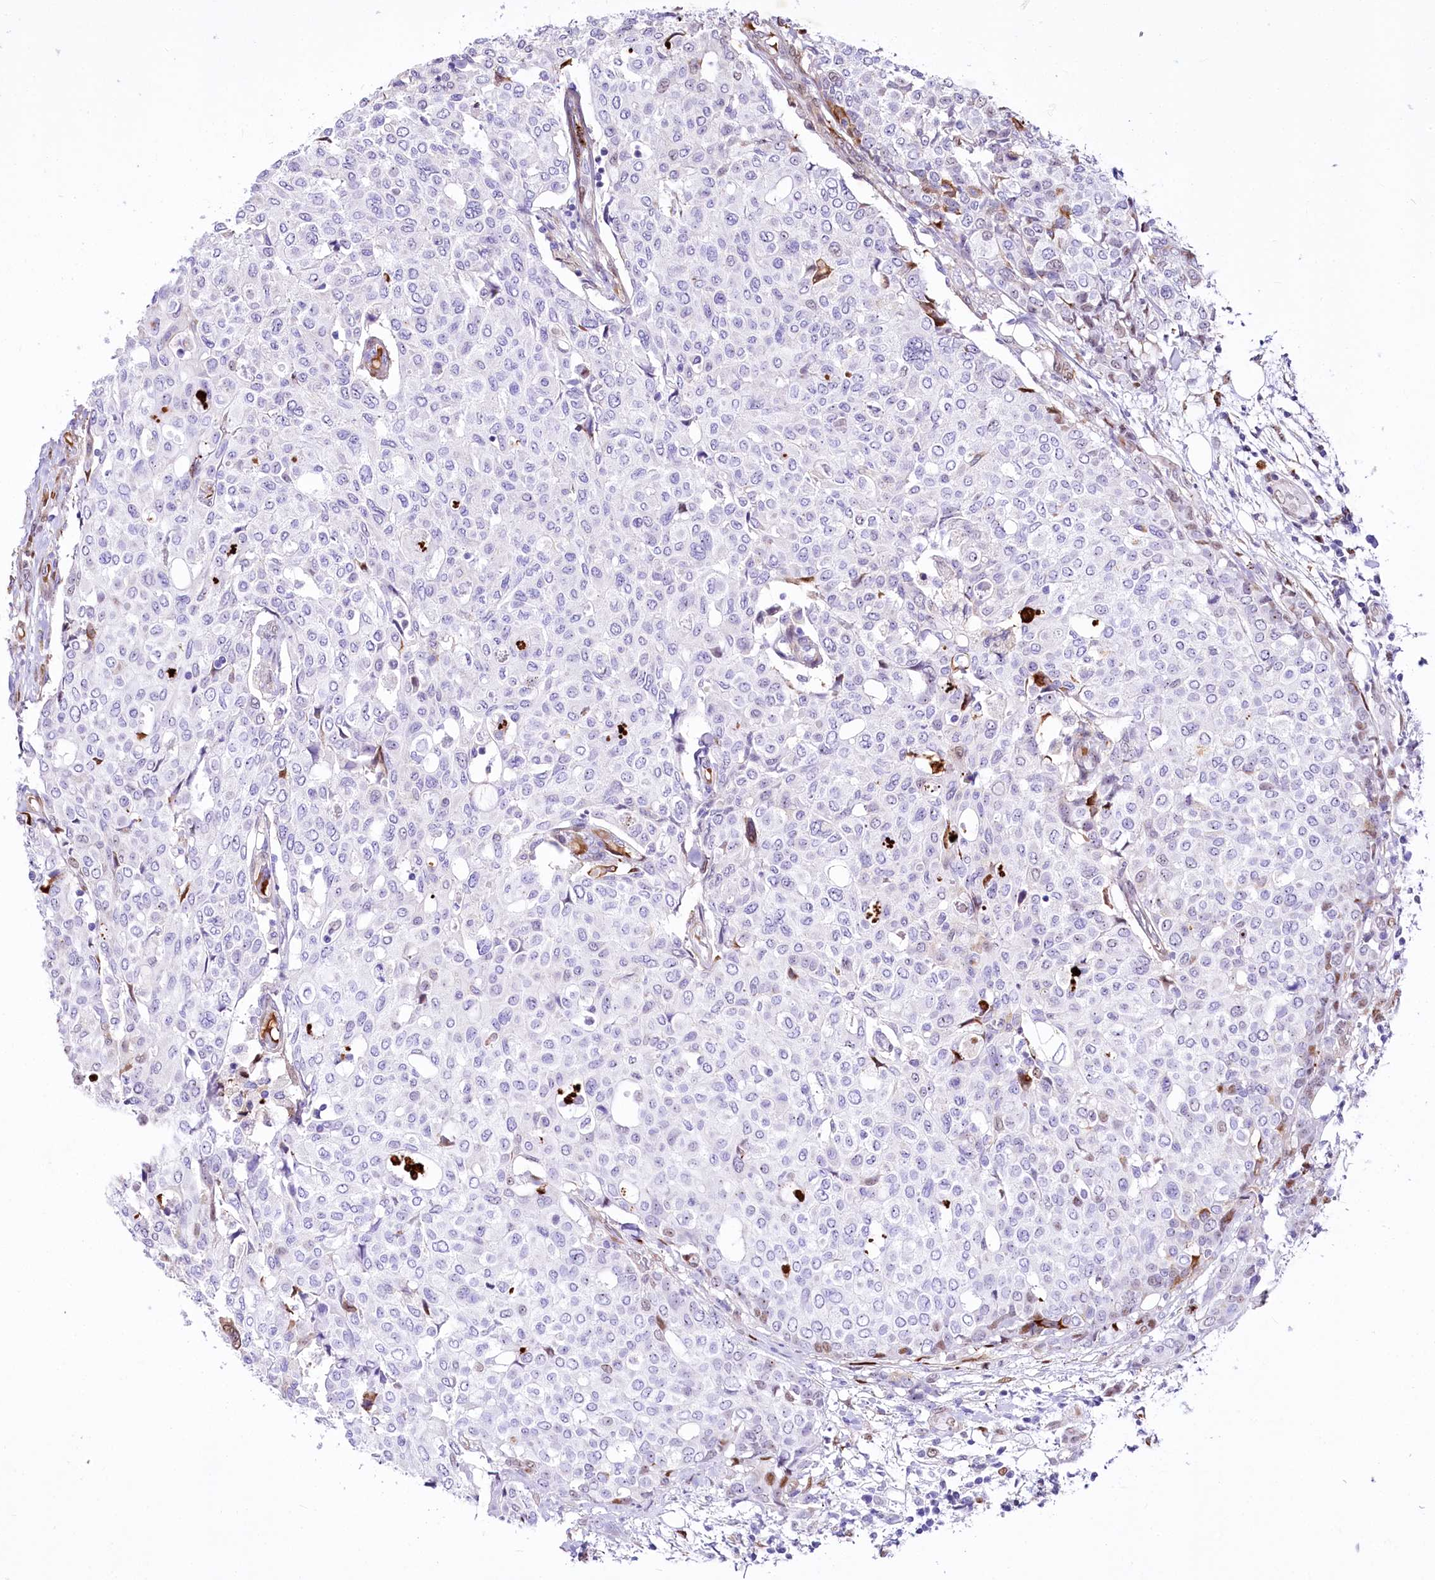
{"staining": {"intensity": "negative", "quantity": "none", "location": "none"}, "tissue": "breast cancer", "cell_type": "Tumor cells", "image_type": "cancer", "snomed": [{"axis": "morphology", "description": "Lobular carcinoma"}, {"axis": "topography", "description": "Breast"}], "caption": "Tumor cells are negative for protein expression in human breast cancer (lobular carcinoma).", "gene": "PTMS", "patient": {"sex": "female", "age": 51}}